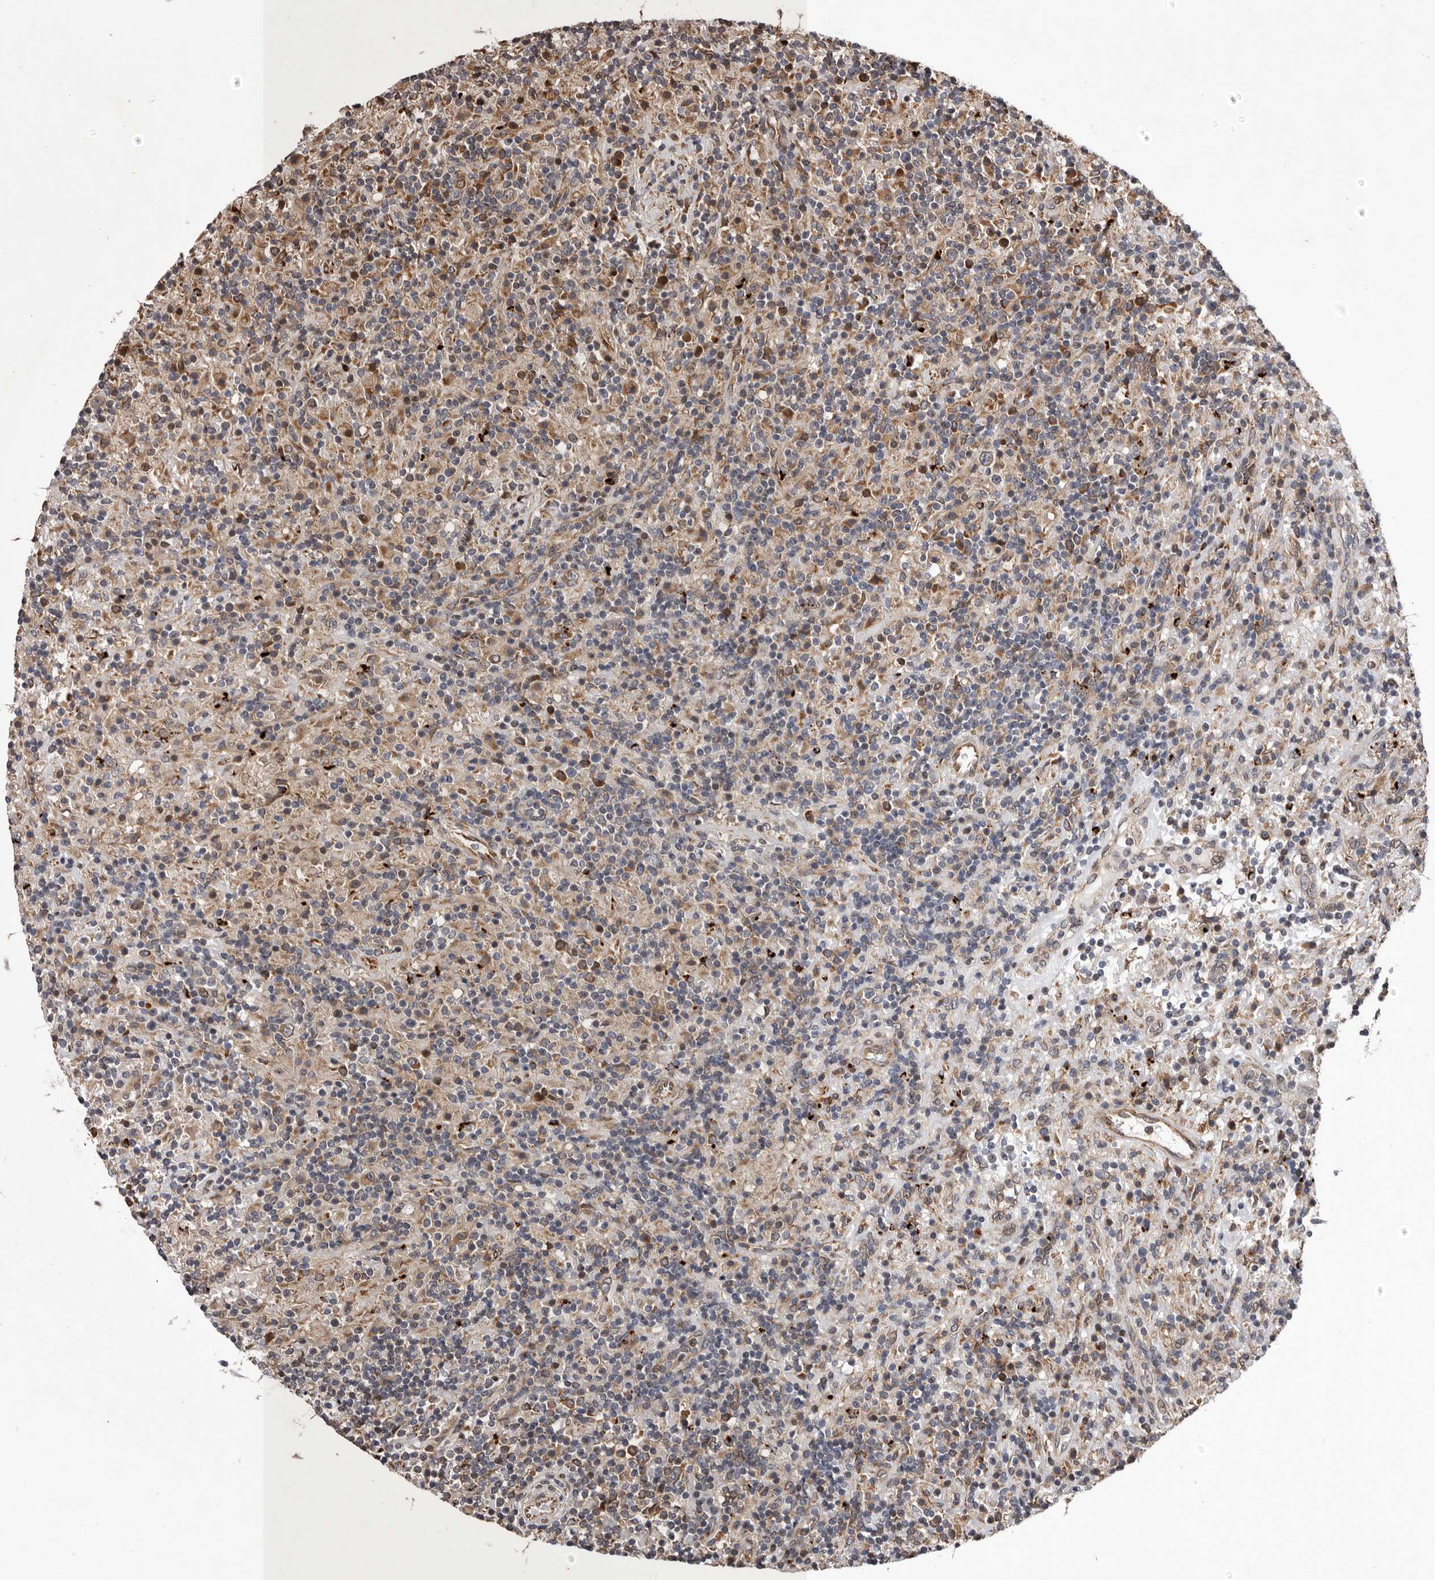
{"staining": {"intensity": "weak", "quantity": ">75%", "location": "cytoplasmic/membranous"}, "tissue": "lymphoma", "cell_type": "Tumor cells", "image_type": "cancer", "snomed": [{"axis": "morphology", "description": "Hodgkin's disease, NOS"}, {"axis": "topography", "description": "Lymph node"}], "caption": "Immunohistochemistry (IHC) image of neoplastic tissue: human Hodgkin's disease stained using IHC displays low levels of weak protein expression localized specifically in the cytoplasmic/membranous of tumor cells, appearing as a cytoplasmic/membranous brown color.", "gene": "GADD45B", "patient": {"sex": "male", "age": 70}}